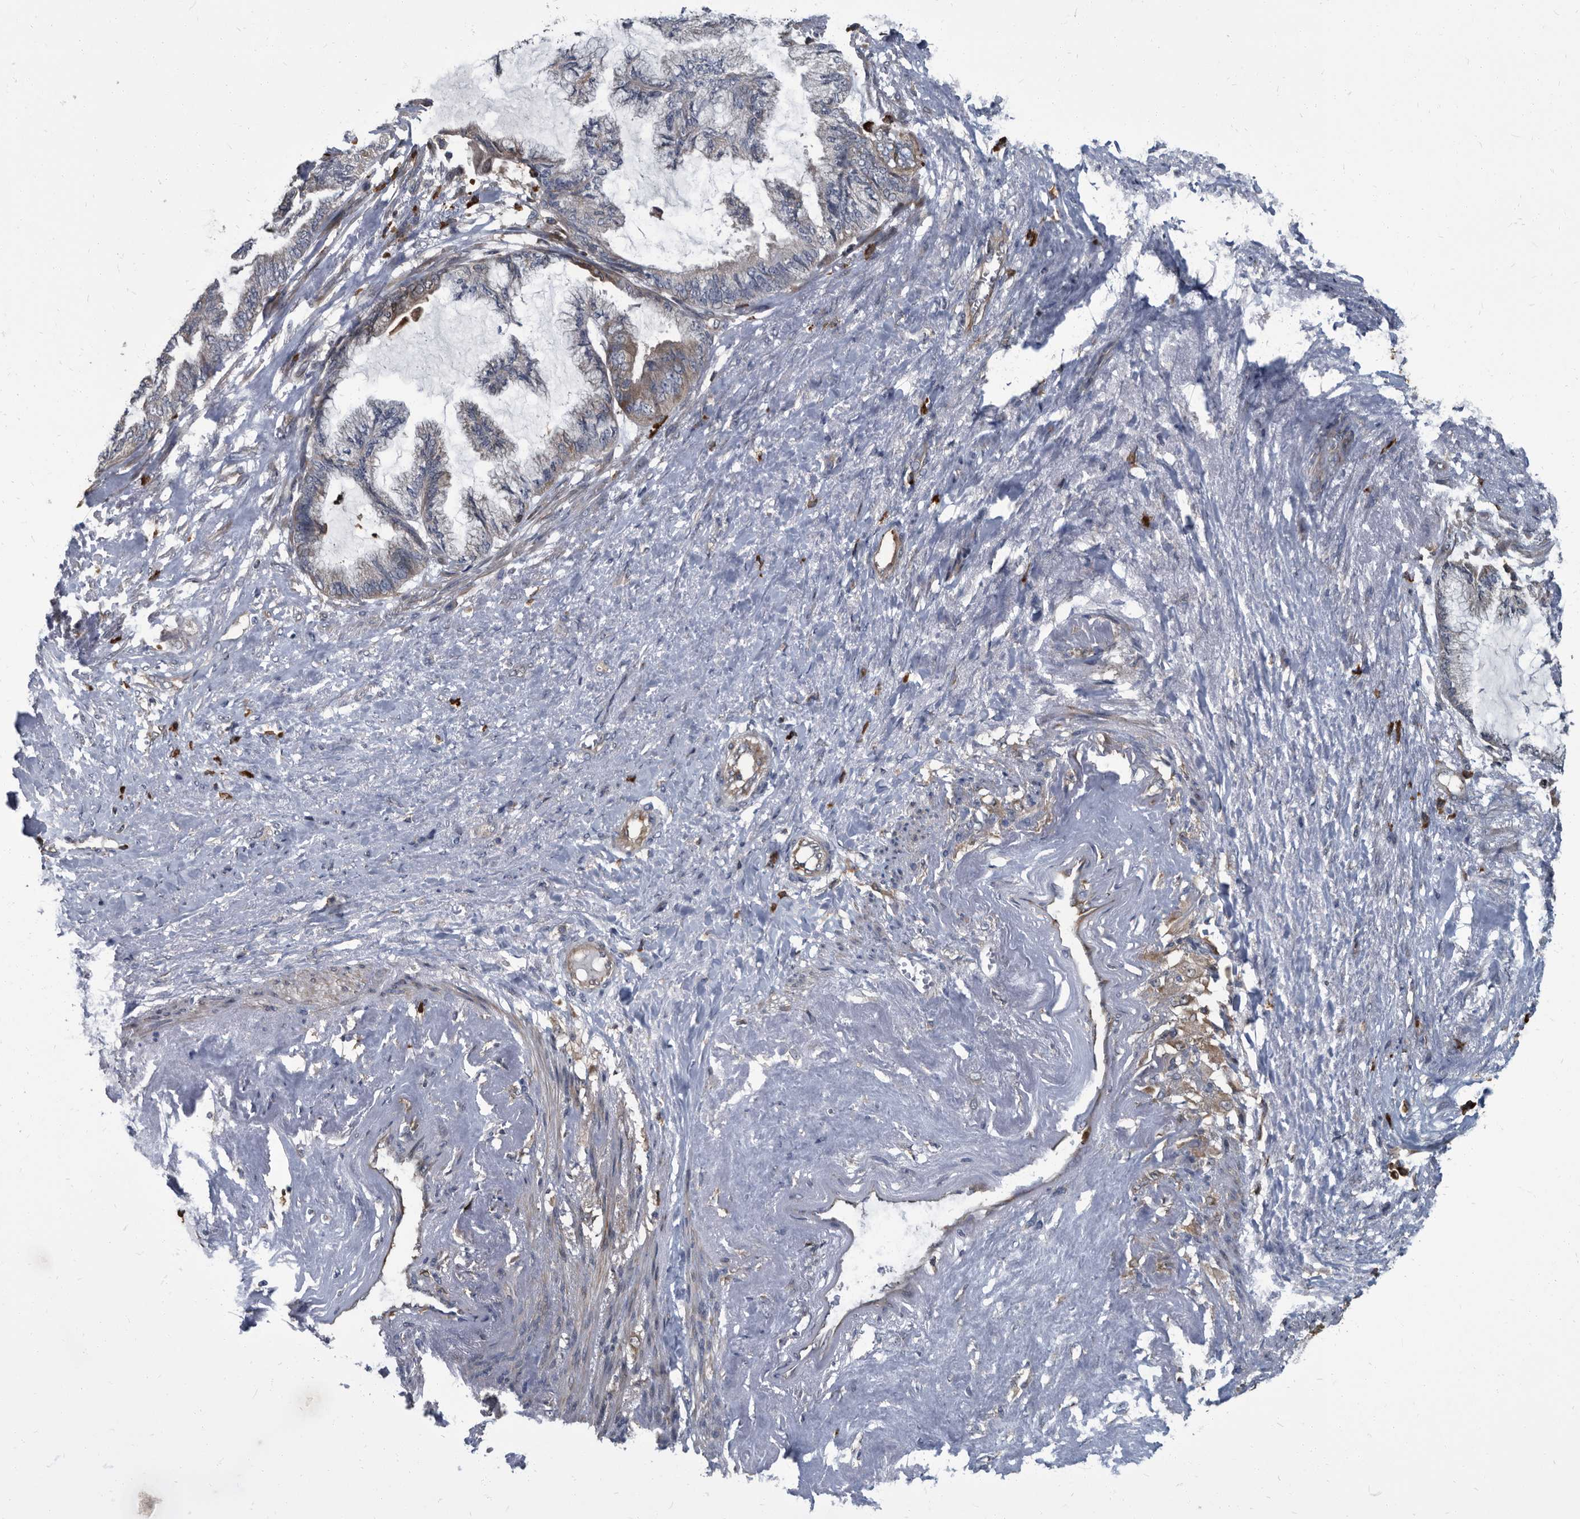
{"staining": {"intensity": "weak", "quantity": "<25%", "location": "cytoplasmic/membranous"}, "tissue": "endometrial cancer", "cell_type": "Tumor cells", "image_type": "cancer", "snomed": [{"axis": "morphology", "description": "Adenocarcinoma, NOS"}, {"axis": "topography", "description": "Endometrium"}], "caption": "Immunohistochemical staining of endometrial cancer reveals no significant staining in tumor cells.", "gene": "CDV3", "patient": {"sex": "female", "age": 86}}